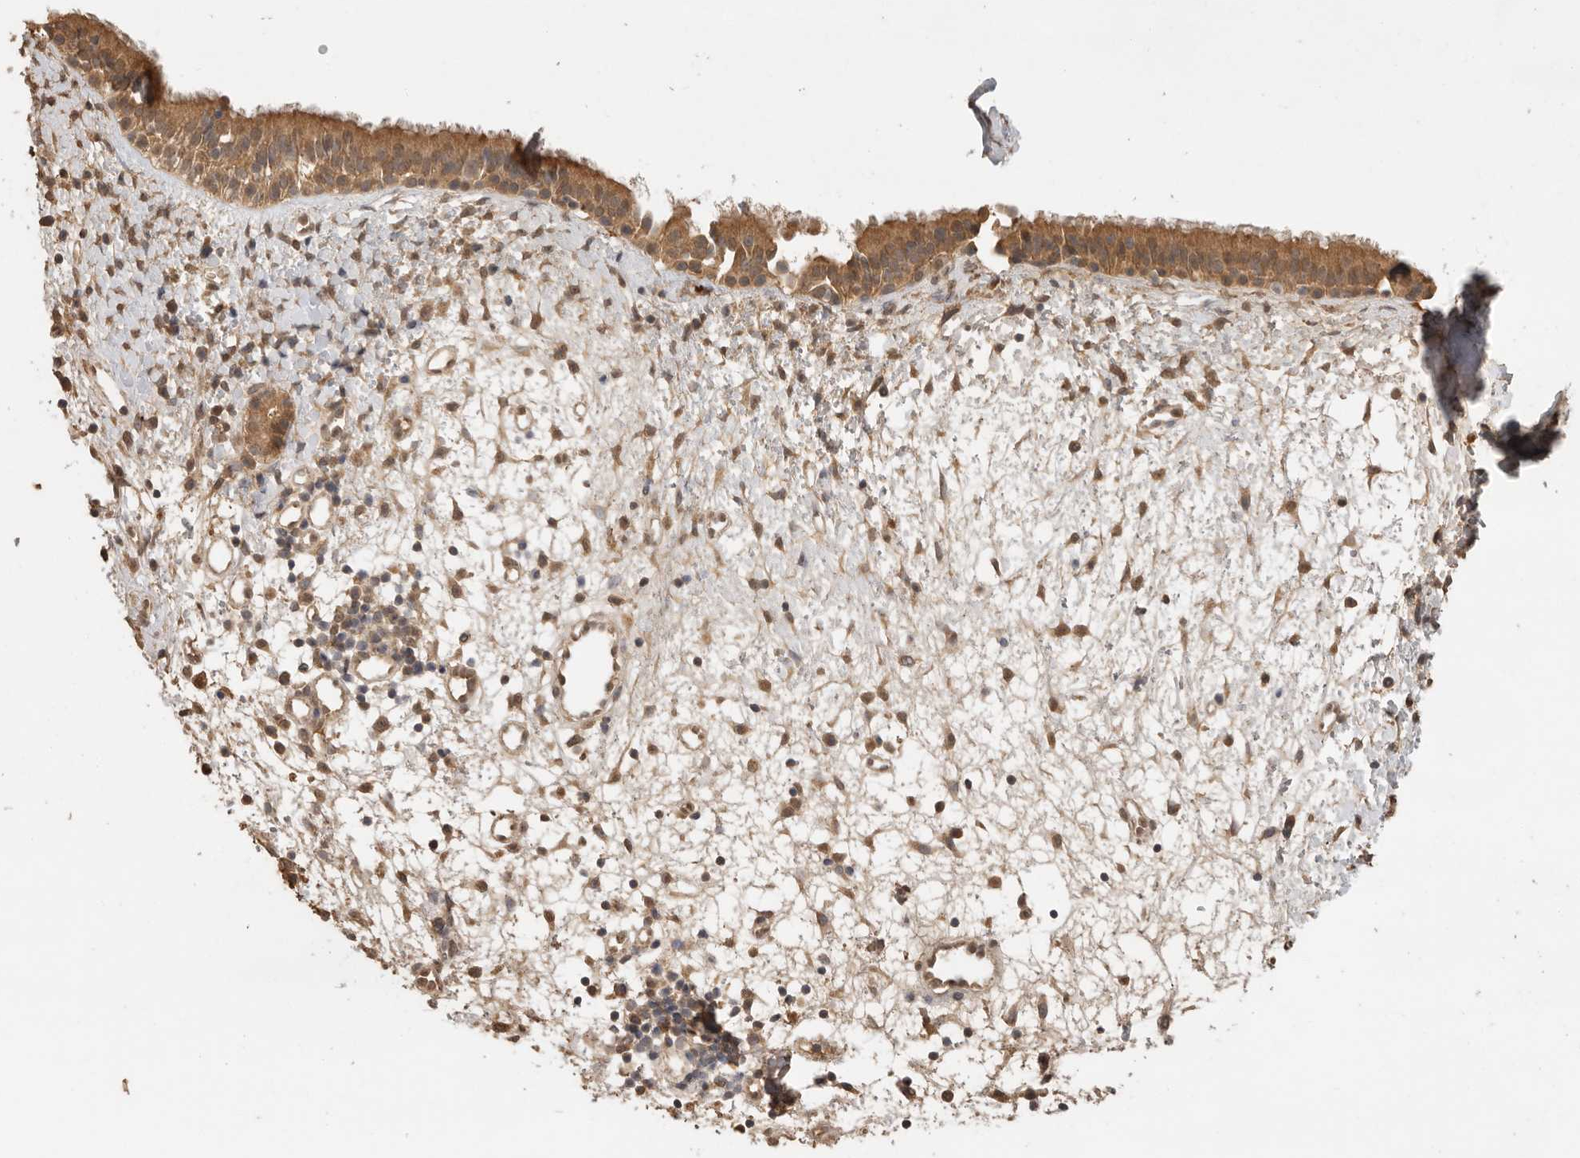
{"staining": {"intensity": "moderate", "quantity": ">75%", "location": "cytoplasmic/membranous"}, "tissue": "nasopharynx", "cell_type": "Respiratory epithelial cells", "image_type": "normal", "snomed": [{"axis": "morphology", "description": "Normal tissue, NOS"}, {"axis": "topography", "description": "Nasopharynx"}], "caption": "Brown immunohistochemical staining in normal human nasopharynx reveals moderate cytoplasmic/membranous positivity in about >75% of respiratory epithelial cells. (Stains: DAB (3,3'-diaminobenzidine) in brown, nuclei in blue, Microscopy: brightfield microscopy at high magnification).", "gene": "JAG2", "patient": {"sex": "male", "age": 22}}